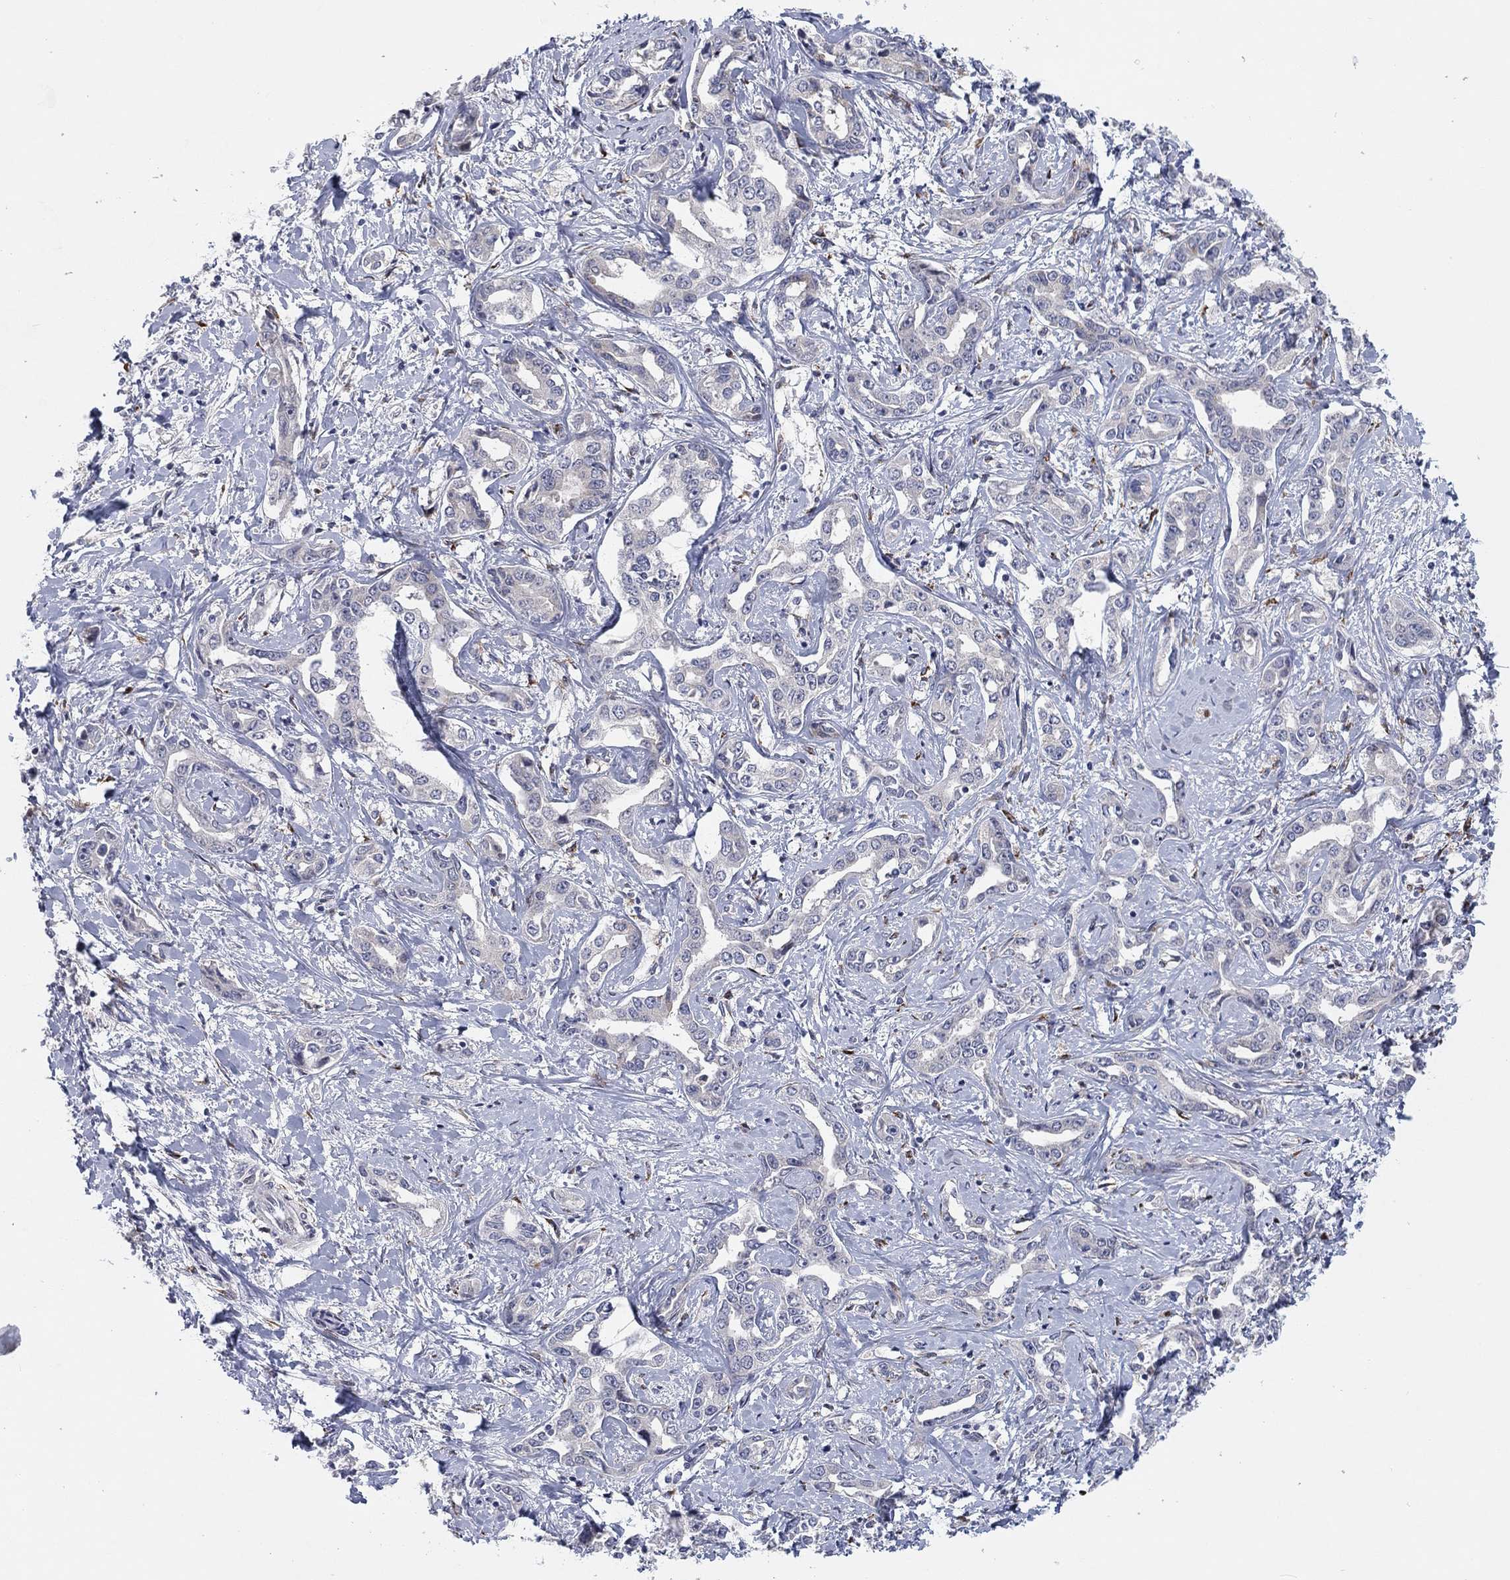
{"staining": {"intensity": "negative", "quantity": "none", "location": "none"}, "tissue": "liver cancer", "cell_type": "Tumor cells", "image_type": "cancer", "snomed": [{"axis": "morphology", "description": "Cholangiocarcinoma"}, {"axis": "topography", "description": "Liver"}], "caption": "DAB (3,3'-diaminobenzidine) immunohistochemical staining of liver cancer exhibits no significant positivity in tumor cells. (DAB immunohistochemistry (IHC) with hematoxylin counter stain).", "gene": "TTC21B", "patient": {"sex": "male", "age": 59}}